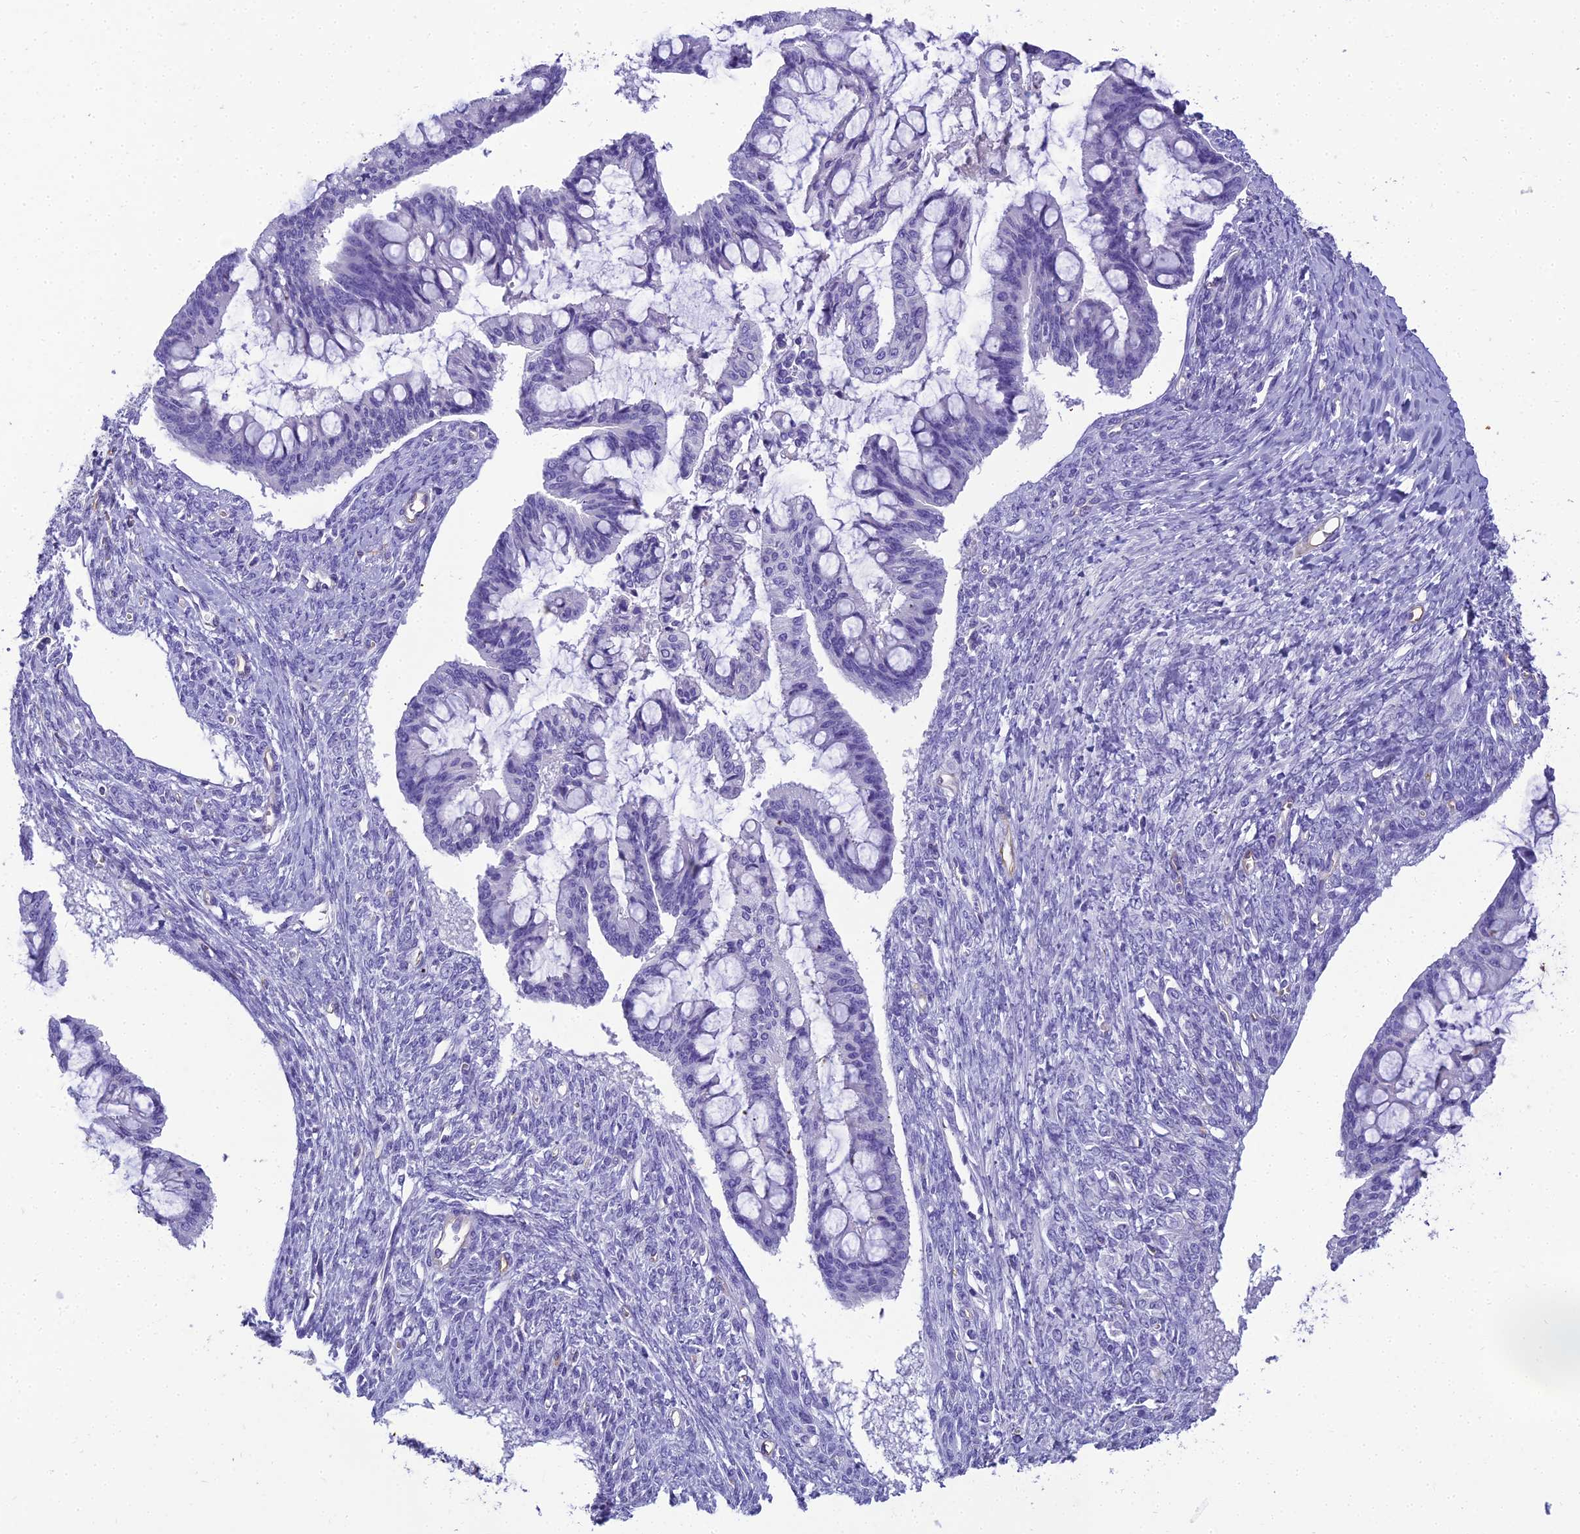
{"staining": {"intensity": "negative", "quantity": "none", "location": "none"}, "tissue": "ovarian cancer", "cell_type": "Tumor cells", "image_type": "cancer", "snomed": [{"axis": "morphology", "description": "Cystadenocarcinoma, mucinous, NOS"}, {"axis": "topography", "description": "Ovary"}], "caption": "The histopathology image demonstrates no significant expression in tumor cells of mucinous cystadenocarcinoma (ovarian).", "gene": "NINJ1", "patient": {"sex": "female", "age": 73}}